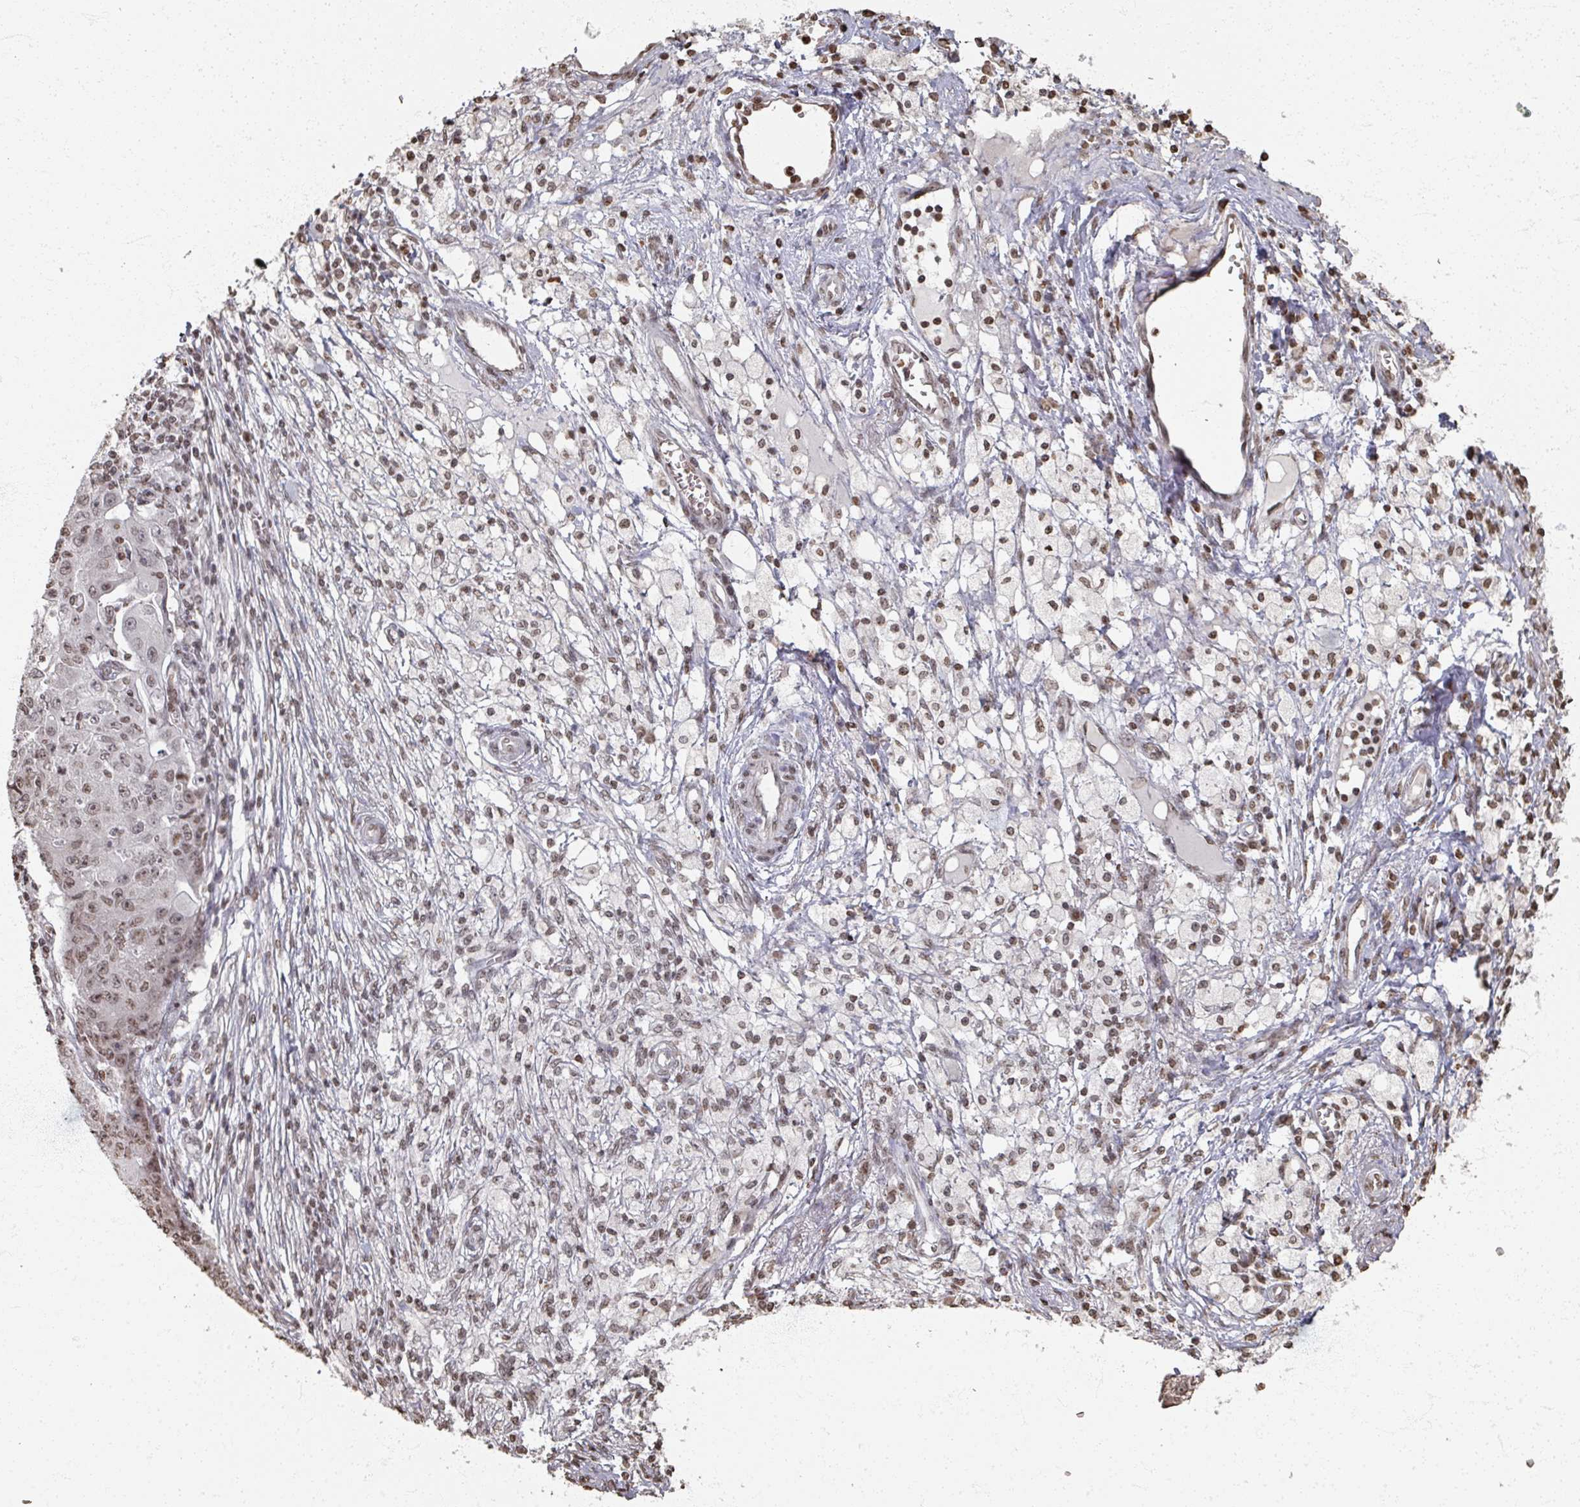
{"staining": {"intensity": "weak", "quantity": "25%-75%", "location": "nuclear"}, "tissue": "ovarian cancer", "cell_type": "Tumor cells", "image_type": "cancer", "snomed": [{"axis": "morphology", "description": "Carcinoma, endometroid"}, {"axis": "topography", "description": "Ovary"}], "caption": "Immunohistochemical staining of ovarian endometroid carcinoma displays weak nuclear protein staining in approximately 25%-75% of tumor cells. Using DAB (brown) and hematoxylin (blue) stains, captured at high magnification using brightfield microscopy.", "gene": "DCUN1D5", "patient": {"sex": "female", "age": 42}}